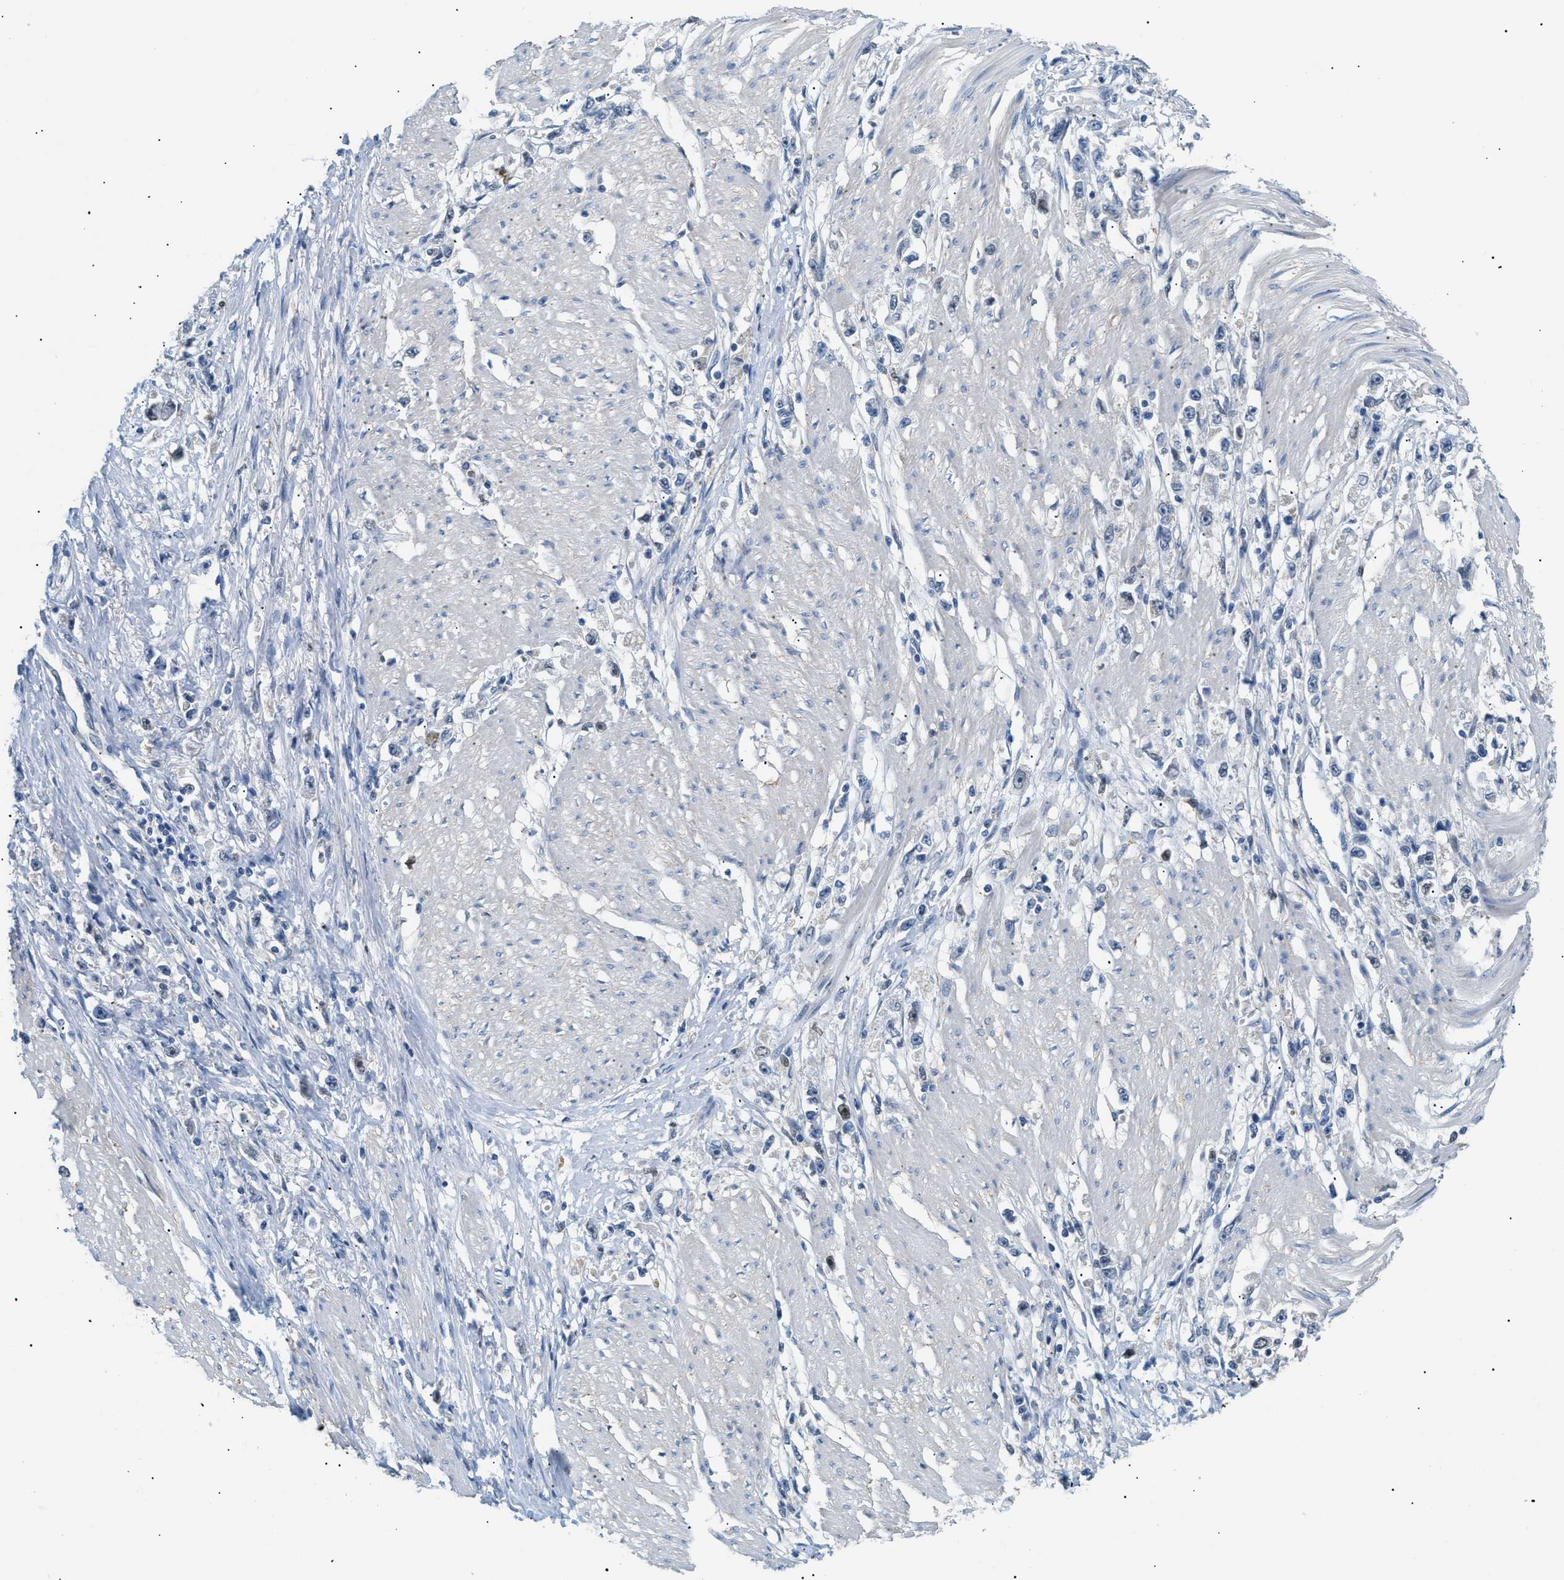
{"staining": {"intensity": "negative", "quantity": "none", "location": "none"}, "tissue": "stomach cancer", "cell_type": "Tumor cells", "image_type": "cancer", "snomed": [{"axis": "morphology", "description": "Adenocarcinoma, NOS"}, {"axis": "topography", "description": "Stomach"}], "caption": "High power microscopy image of an IHC image of stomach cancer (adenocarcinoma), revealing no significant positivity in tumor cells. (DAB (3,3'-diaminobenzidine) immunohistochemistry, high magnification).", "gene": "AKR1A1", "patient": {"sex": "female", "age": 59}}